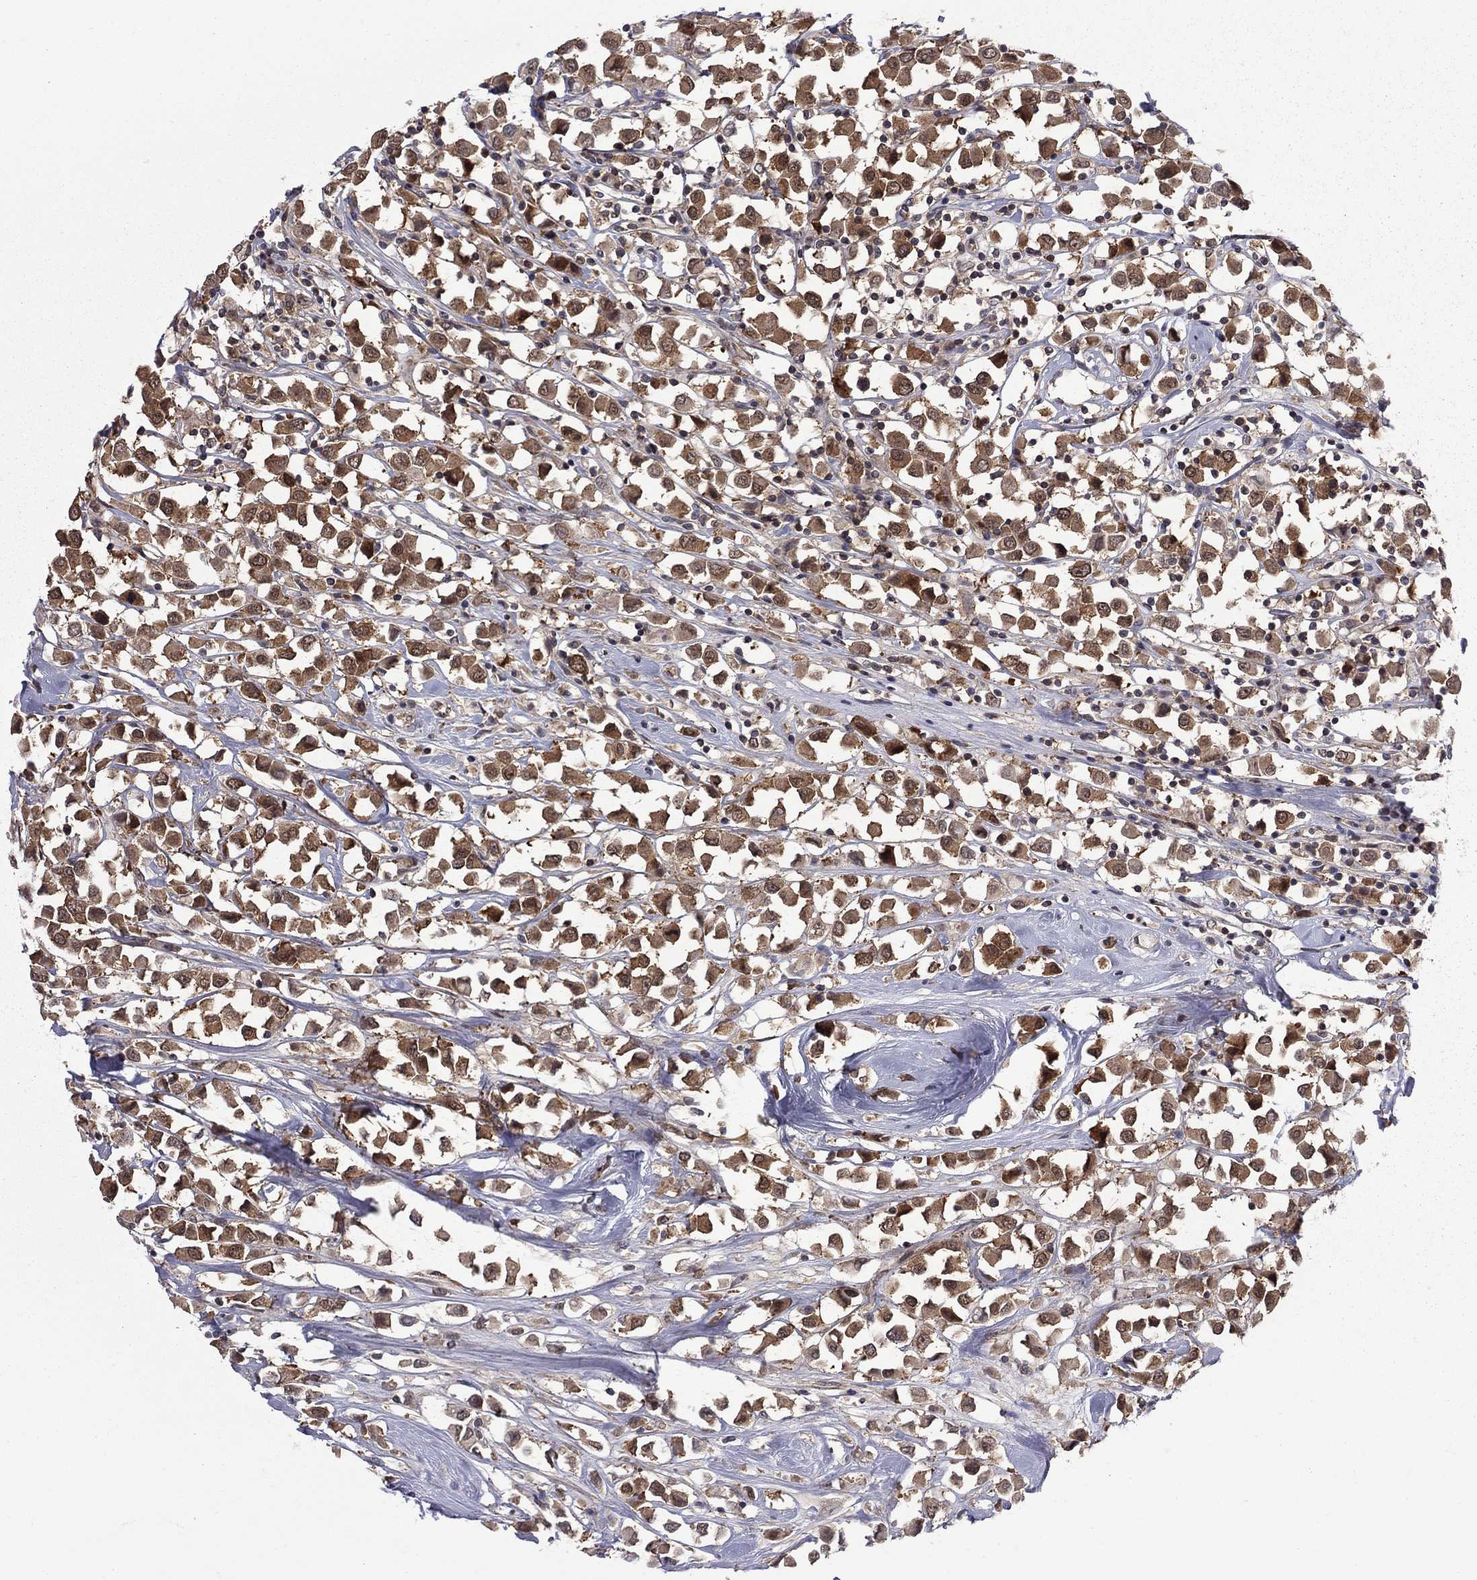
{"staining": {"intensity": "strong", "quantity": ">75%", "location": "cytoplasmic/membranous"}, "tissue": "breast cancer", "cell_type": "Tumor cells", "image_type": "cancer", "snomed": [{"axis": "morphology", "description": "Duct carcinoma"}, {"axis": "topography", "description": "Breast"}], "caption": "Breast intraductal carcinoma tissue displays strong cytoplasmic/membranous positivity in approximately >75% of tumor cells, visualized by immunohistochemistry. (DAB (3,3'-diaminobenzidine) = brown stain, brightfield microscopy at high magnification).", "gene": "NAA50", "patient": {"sex": "female", "age": 61}}